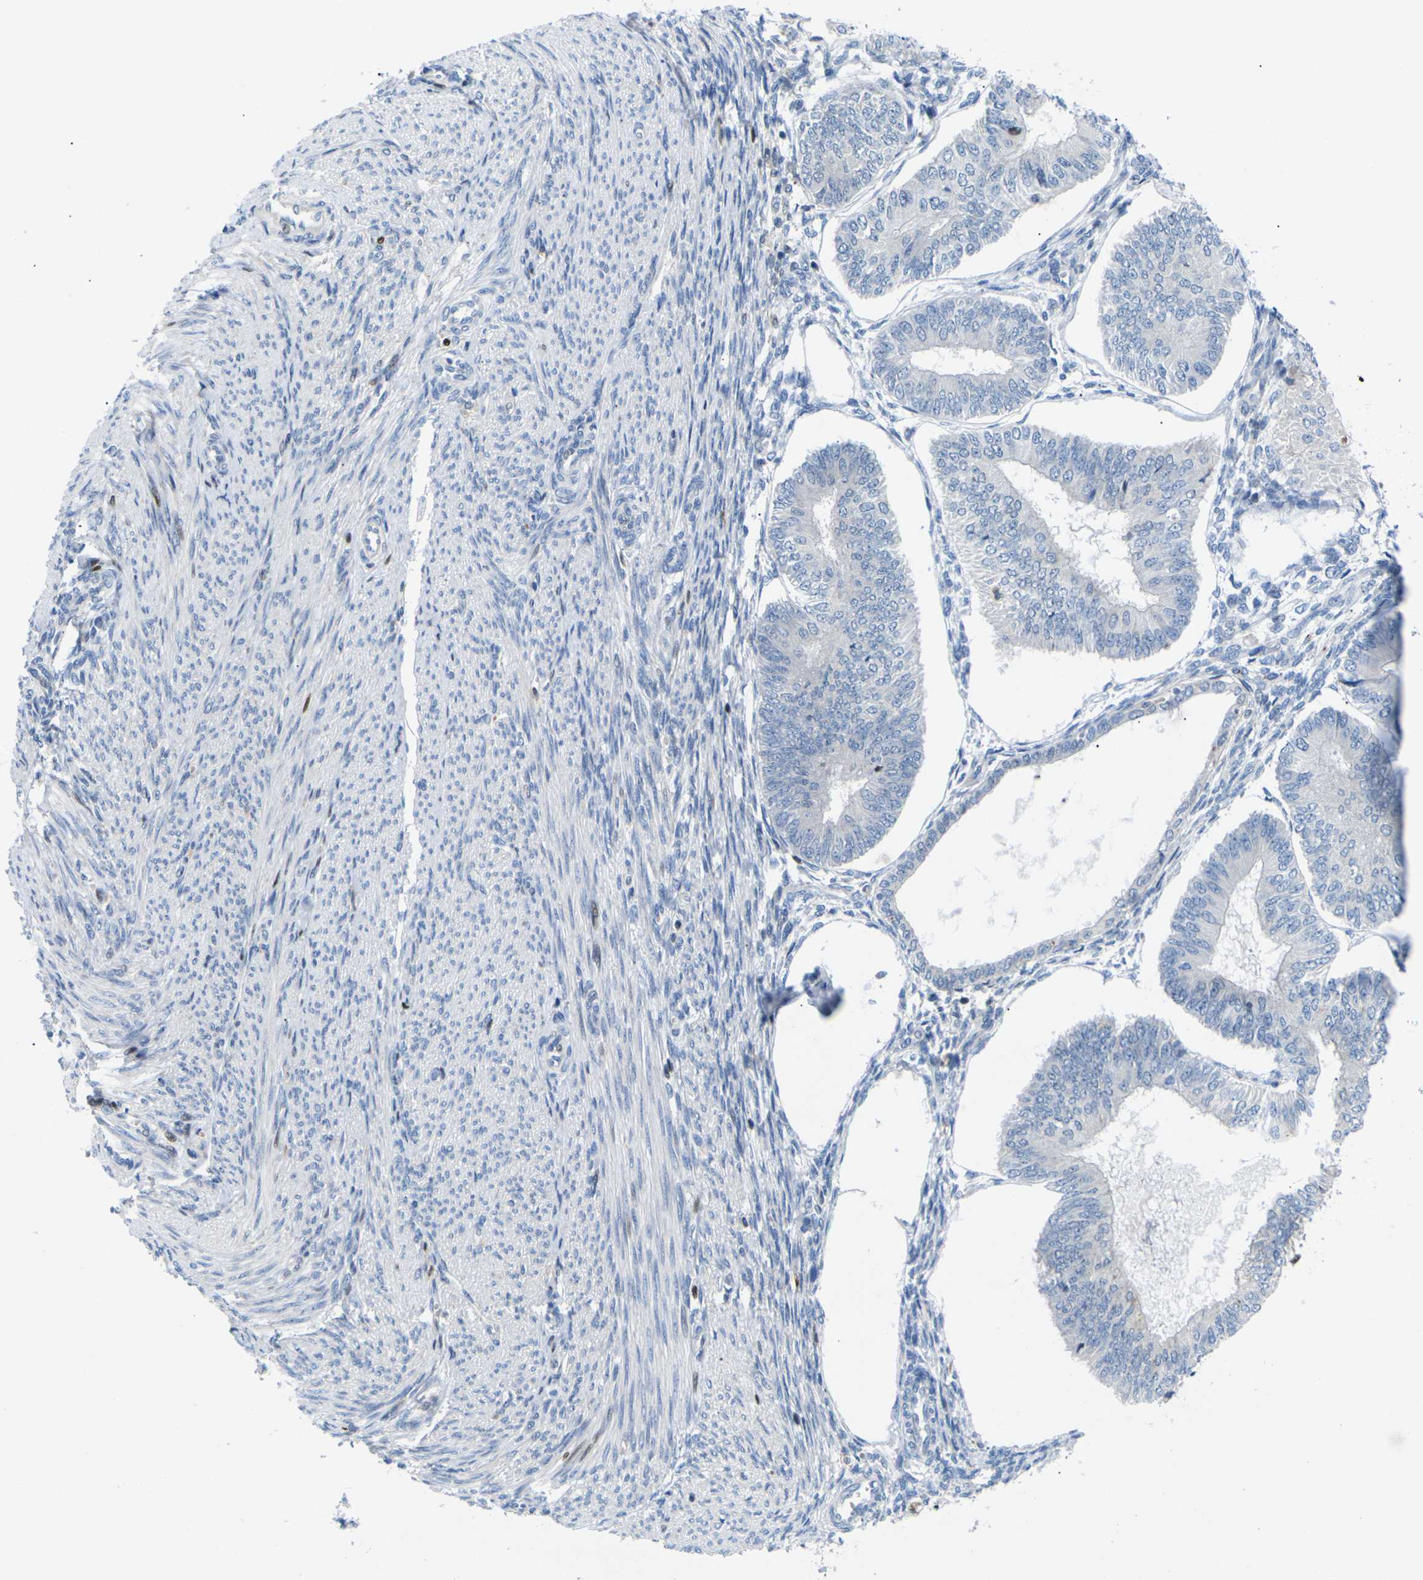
{"staining": {"intensity": "negative", "quantity": "none", "location": "none"}, "tissue": "endometrial cancer", "cell_type": "Tumor cells", "image_type": "cancer", "snomed": [{"axis": "morphology", "description": "Adenocarcinoma, NOS"}, {"axis": "topography", "description": "Endometrium"}], "caption": "A high-resolution micrograph shows immunohistochemistry staining of endometrial adenocarcinoma, which shows no significant positivity in tumor cells.", "gene": "RPS6KA3", "patient": {"sex": "female", "age": 58}}